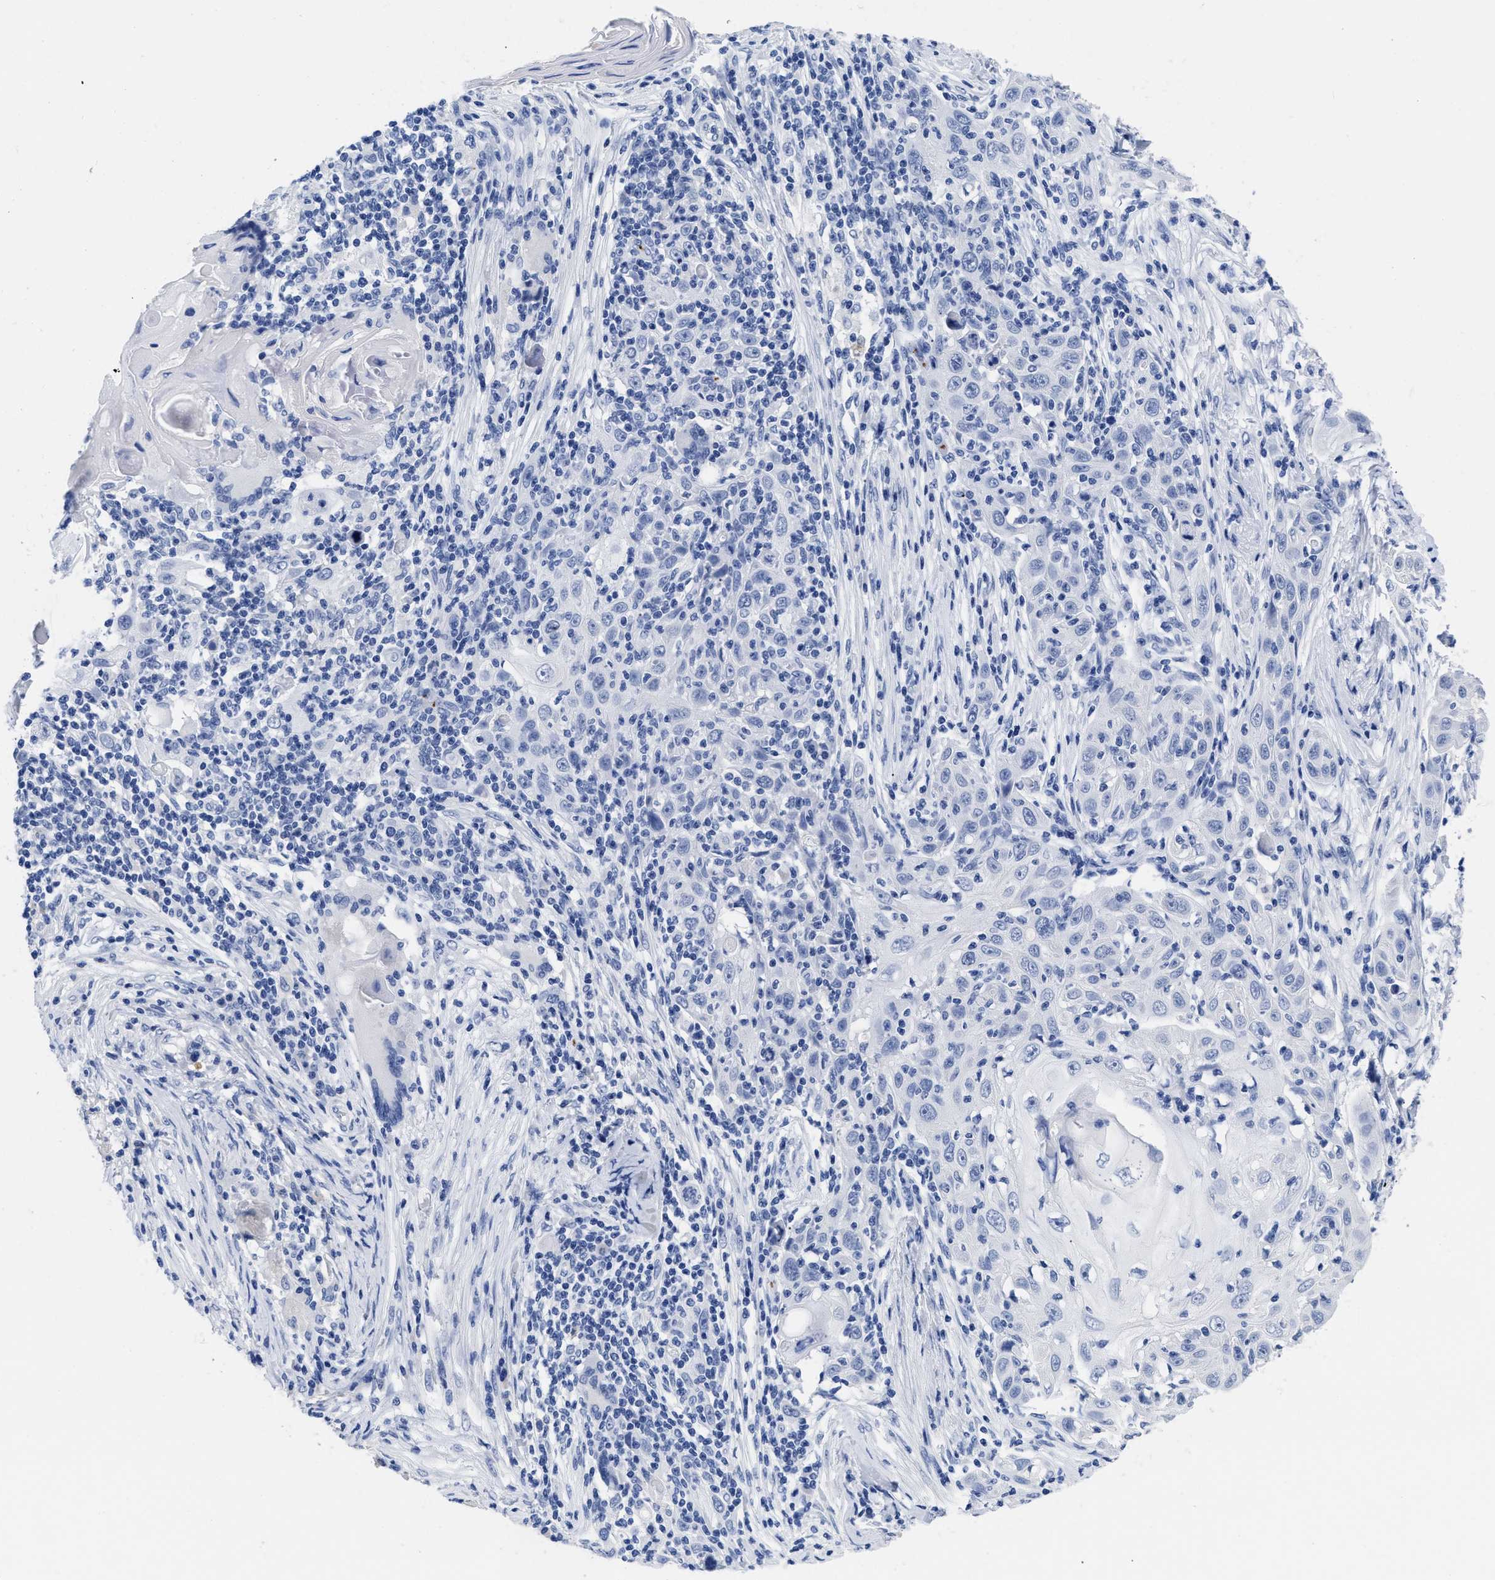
{"staining": {"intensity": "negative", "quantity": "none", "location": "none"}, "tissue": "skin cancer", "cell_type": "Tumor cells", "image_type": "cancer", "snomed": [{"axis": "morphology", "description": "Squamous cell carcinoma, NOS"}, {"axis": "topography", "description": "Skin"}], "caption": "There is no significant staining in tumor cells of skin squamous cell carcinoma.", "gene": "TREML1", "patient": {"sex": "female", "age": 88}}